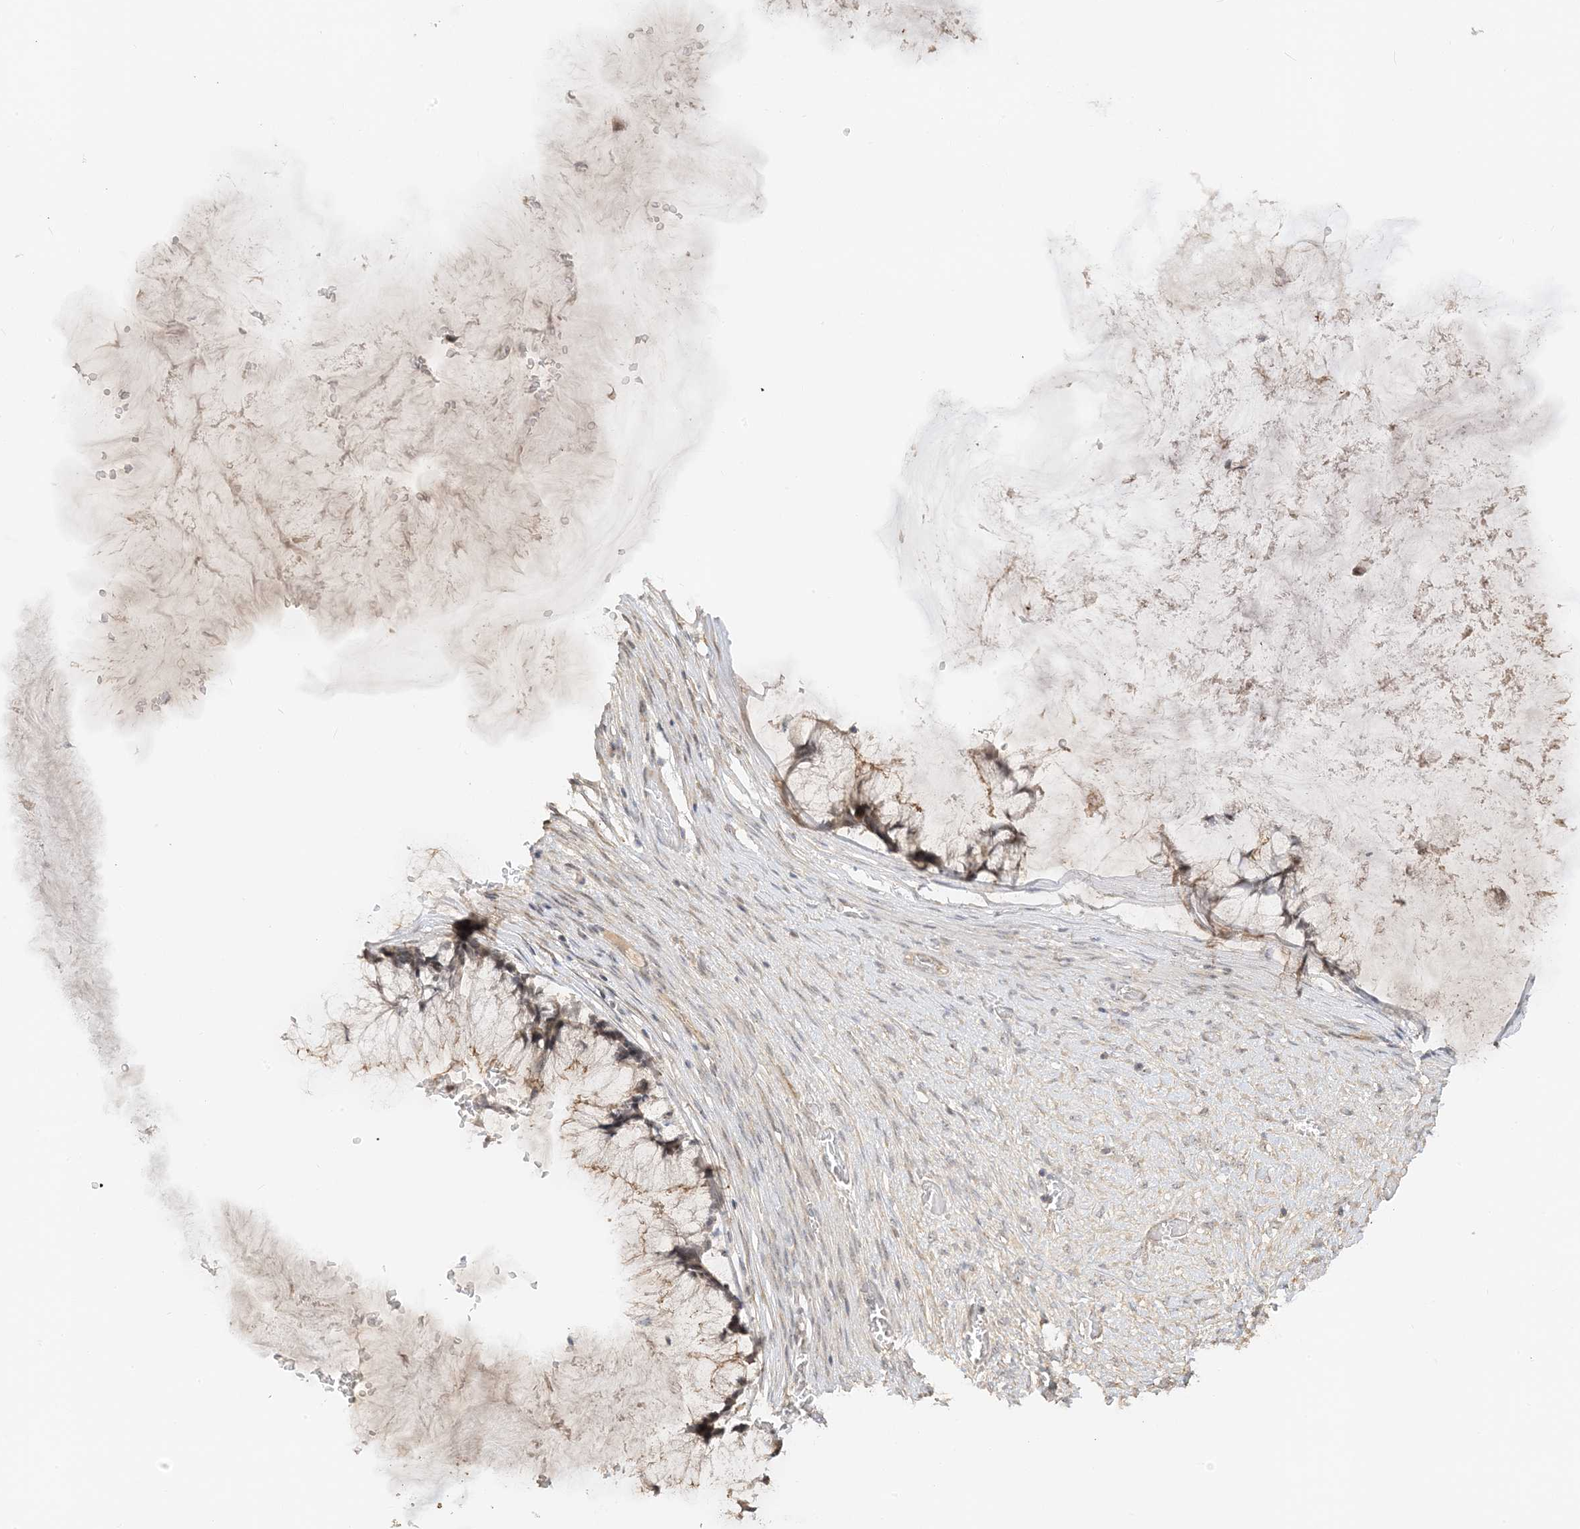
{"staining": {"intensity": "weak", "quantity": "<25%", "location": "nuclear"}, "tissue": "ovarian cancer", "cell_type": "Tumor cells", "image_type": "cancer", "snomed": [{"axis": "morphology", "description": "Cystadenocarcinoma, mucinous, NOS"}, {"axis": "topography", "description": "Ovary"}], "caption": "This is an immunohistochemistry micrograph of mucinous cystadenocarcinoma (ovarian). There is no positivity in tumor cells.", "gene": "ETAA1", "patient": {"sex": "female", "age": 42}}